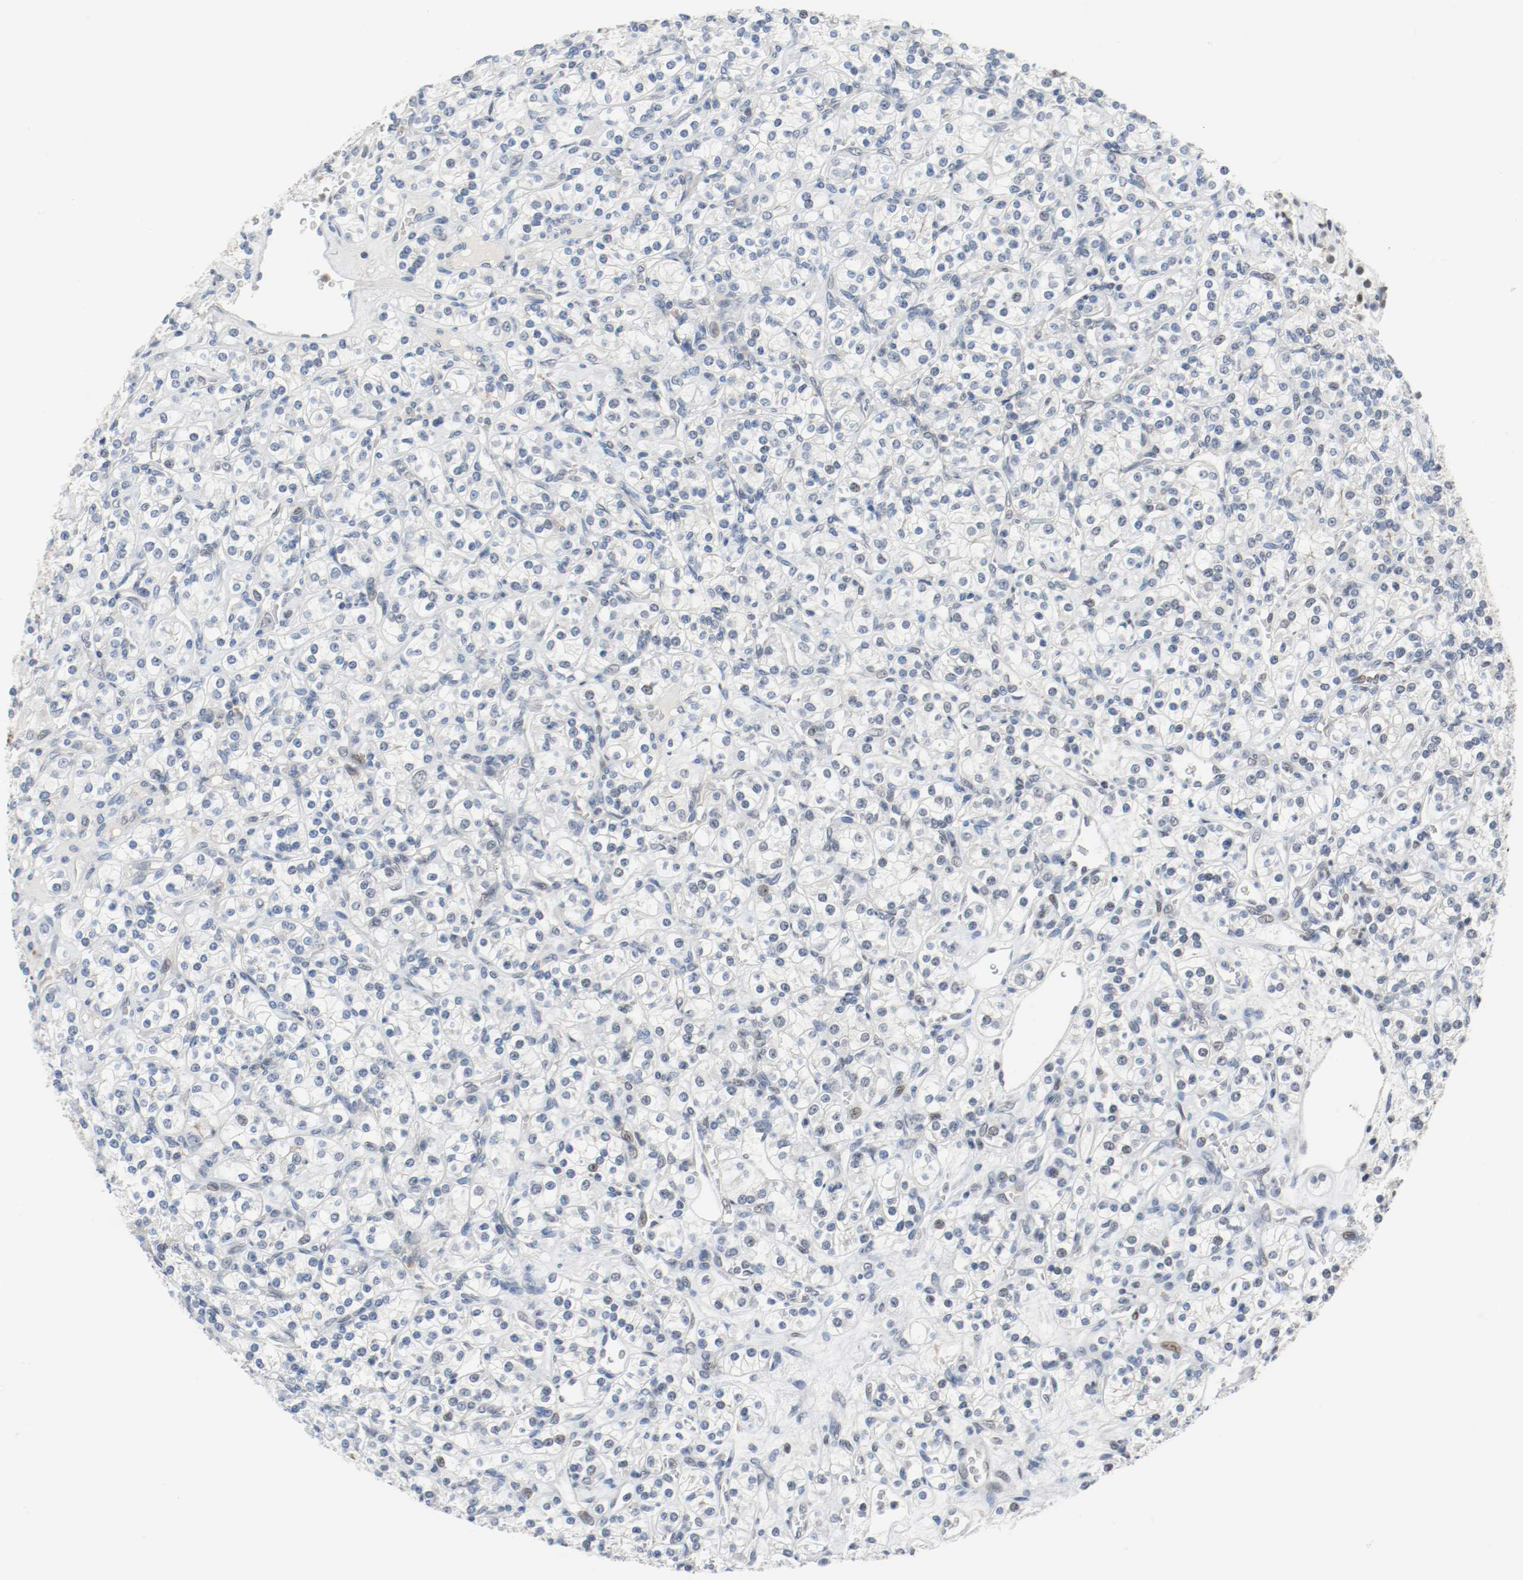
{"staining": {"intensity": "negative", "quantity": "none", "location": "none"}, "tissue": "renal cancer", "cell_type": "Tumor cells", "image_type": "cancer", "snomed": [{"axis": "morphology", "description": "Adenocarcinoma, NOS"}, {"axis": "topography", "description": "Kidney"}], "caption": "This is a histopathology image of IHC staining of adenocarcinoma (renal), which shows no positivity in tumor cells.", "gene": "ASH1L", "patient": {"sex": "male", "age": 77}}